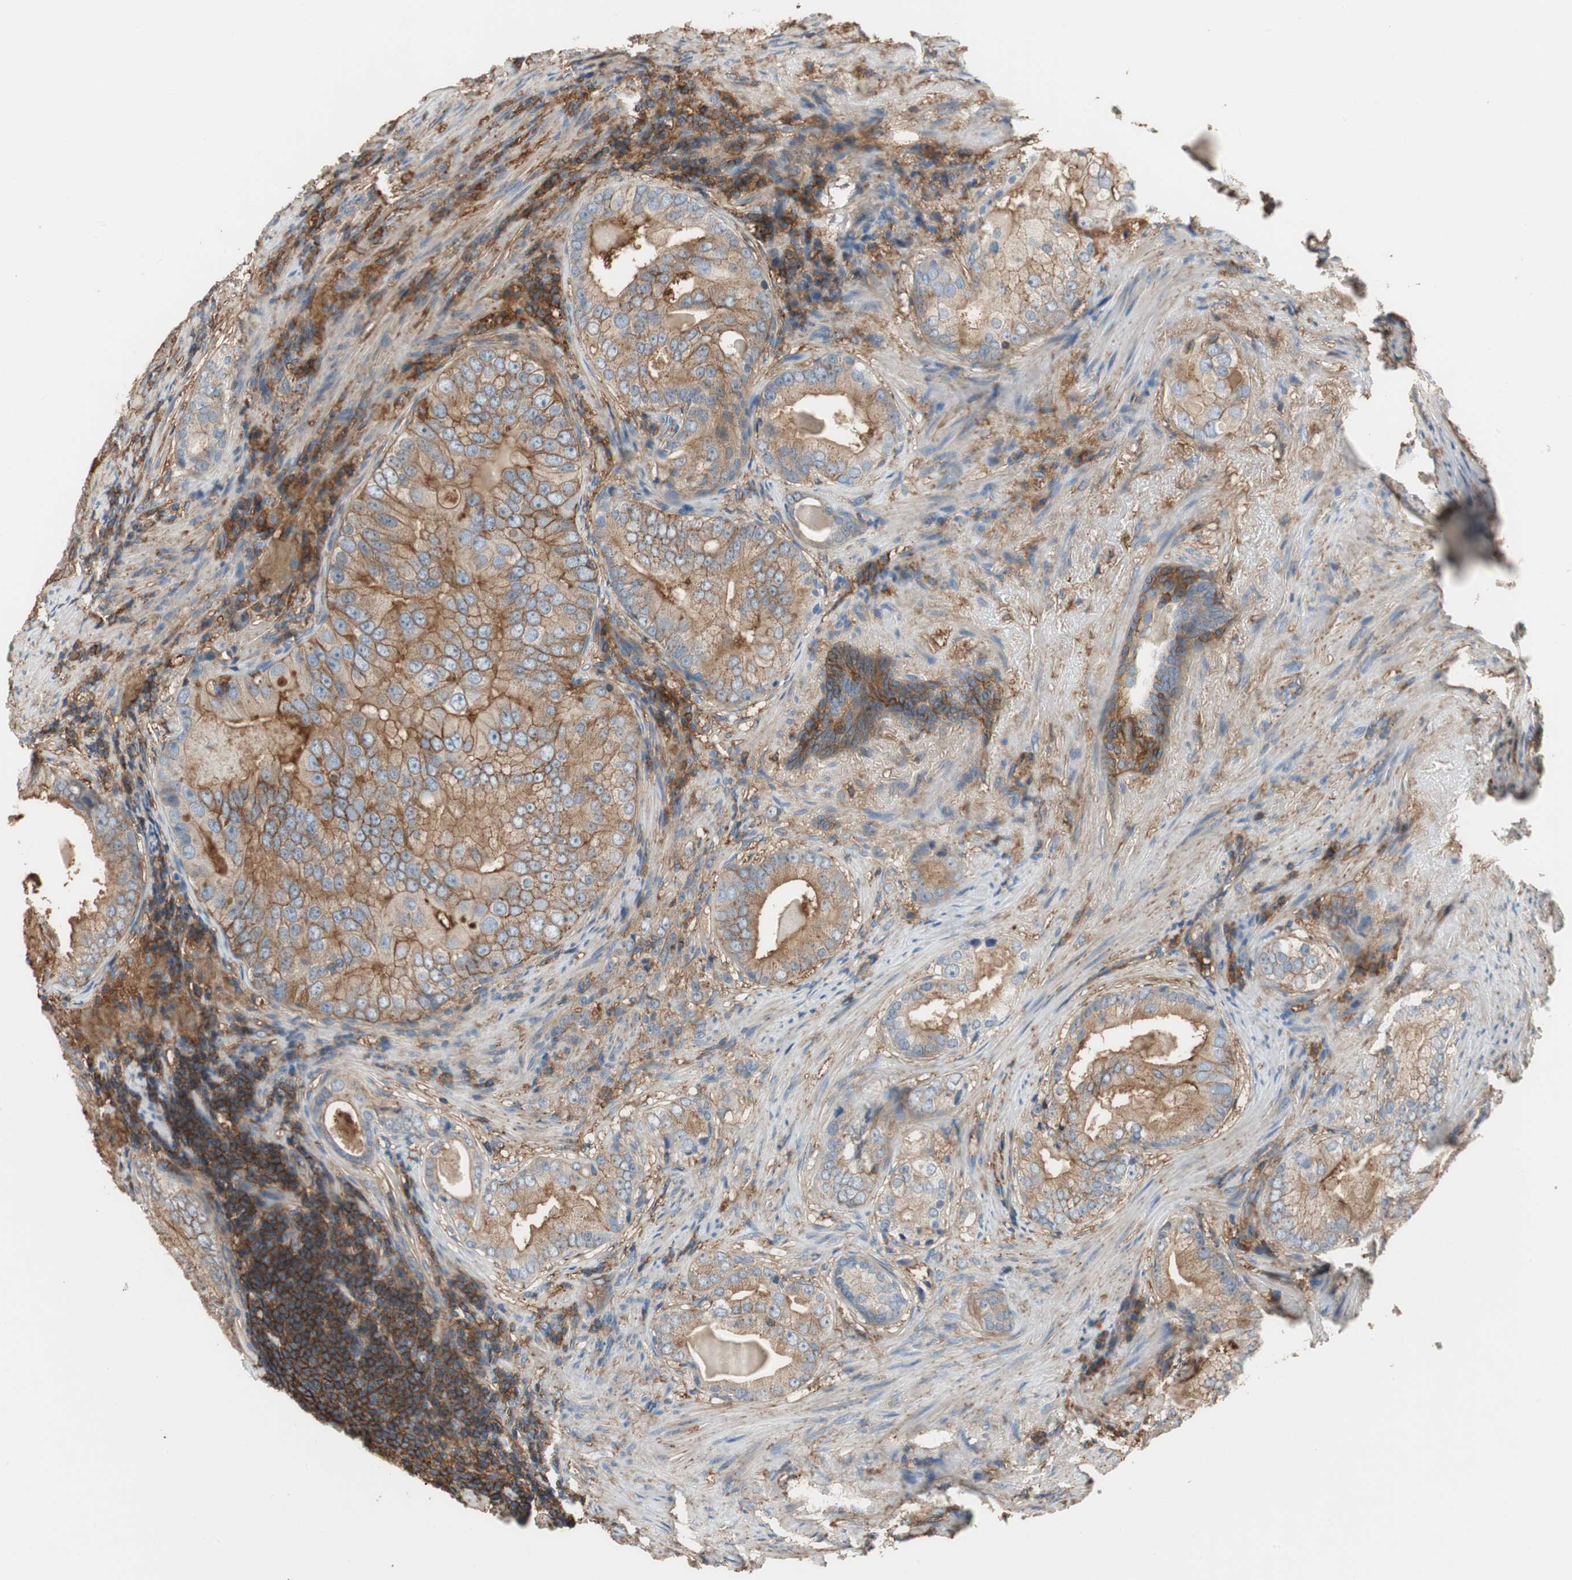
{"staining": {"intensity": "moderate", "quantity": ">75%", "location": "cytoplasmic/membranous"}, "tissue": "prostate cancer", "cell_type": "Tumor cells", "image_type": "cancer", "snomed": [{"axis": "morphology", "description": "Adenocarcinoma, High grade"}, {"axis": "topography", "description": "Prostate"}], "caption": "An immunohistochemistry micrograph of tumor tissue is shown. Protein staining in brown shows moderate cytoplasmic/membranous positivity in prostate cancer within tumor cells.", "gene": "IL1RL1", "patient": {"sex": "male", "age": 66}}